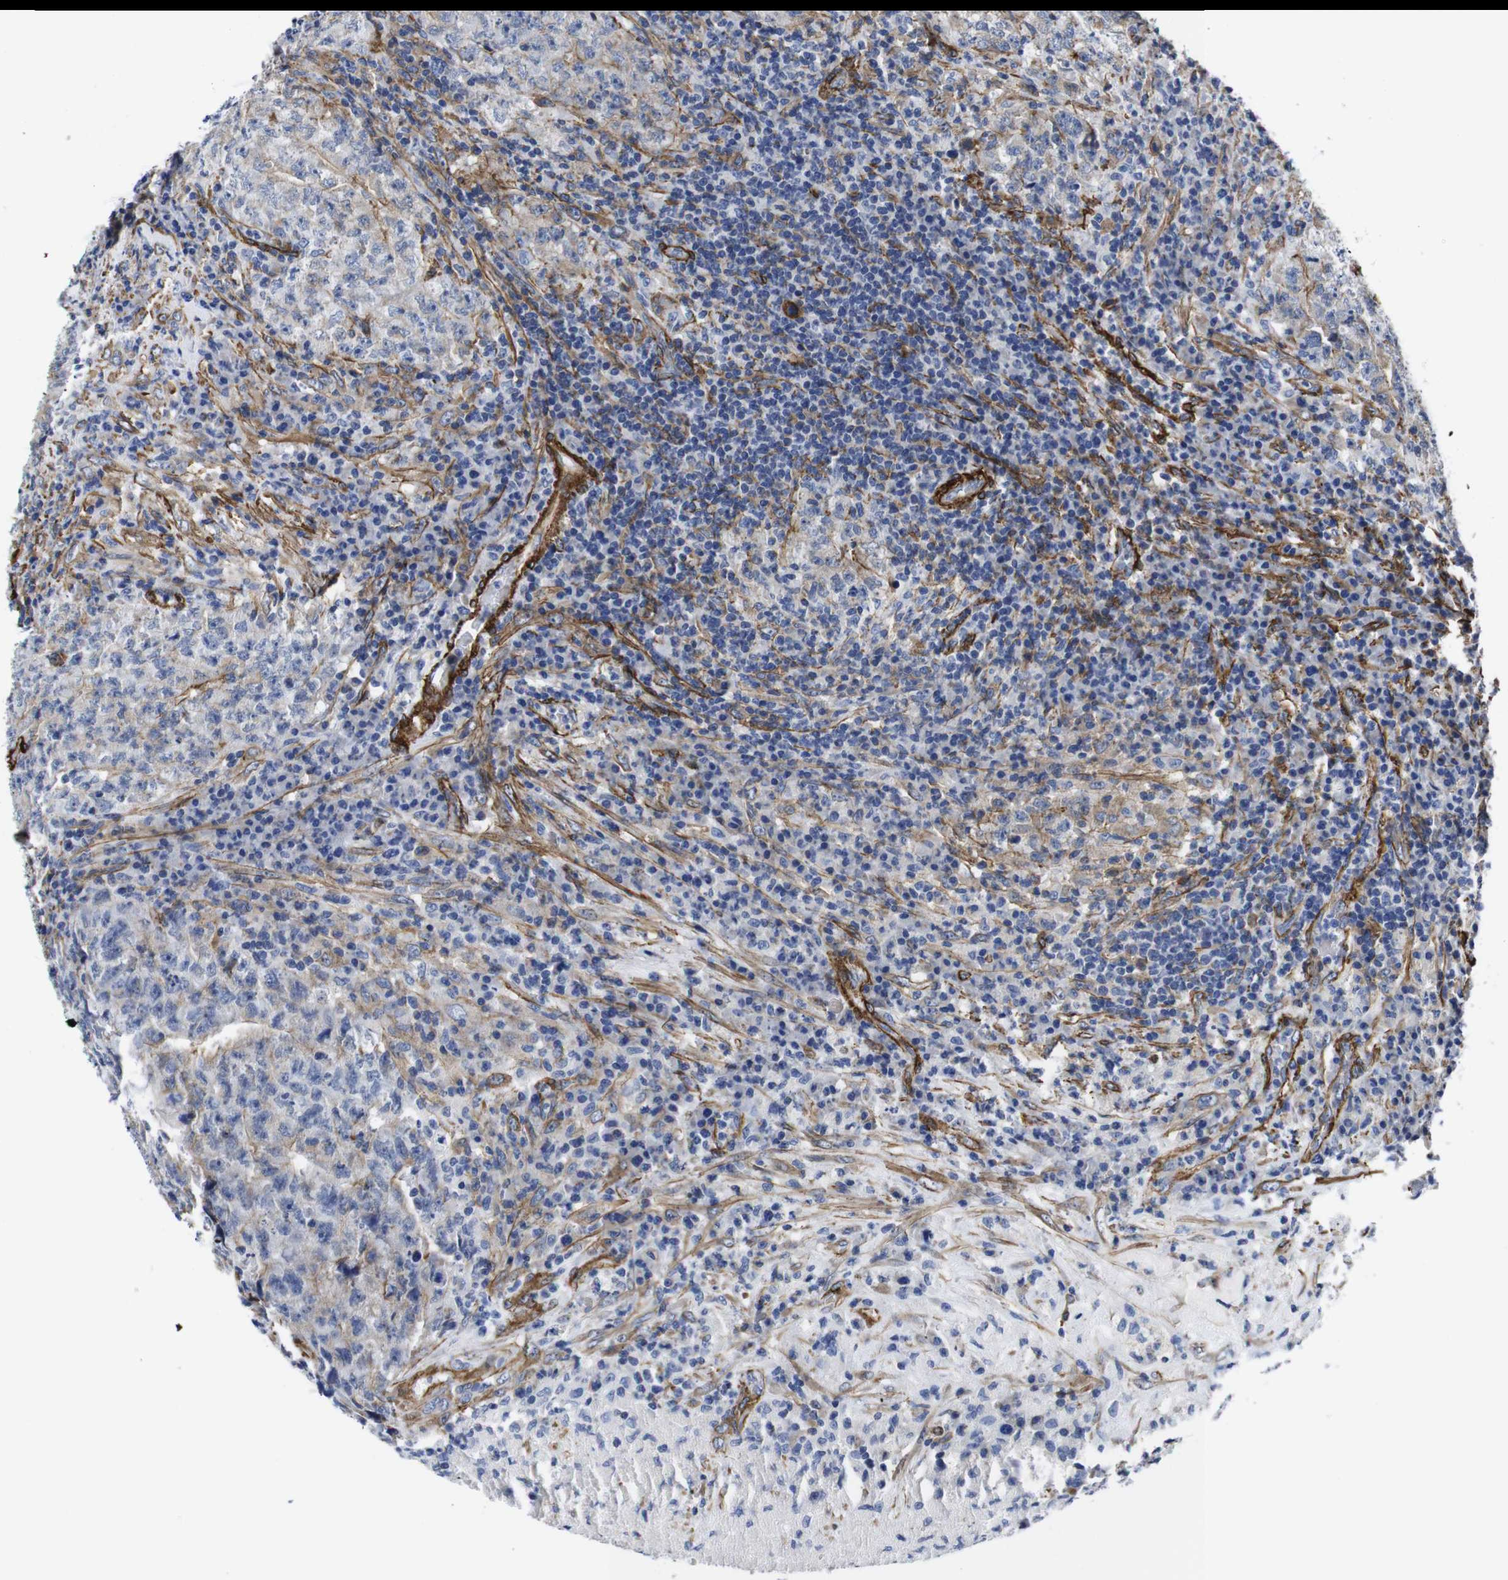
{"staining": {"intensity": "weak", "quantity": "<25%", "location": "cytoplasmic/membranous"}, "tissue": "testis cancer", "cell_type": "Tumor cells", "image_type": "cancer", "snomed": [{"axis": "morphology", "description": "Necrosis, NOS"}, {"axis": "morphology", "description": "Carcinoma, Embryonal, NOS"}, {"axis": "topography", "description": "Testis"}], "caption": "High magnification brightfield microscopy of testis embryonal carcinoma stained with DAB (brown) and counterstained with hematoxylin (blue): tumor cells show no significant expression.", "gene": "WNT10A", "patient": {"sex": "male", "age": 19}}